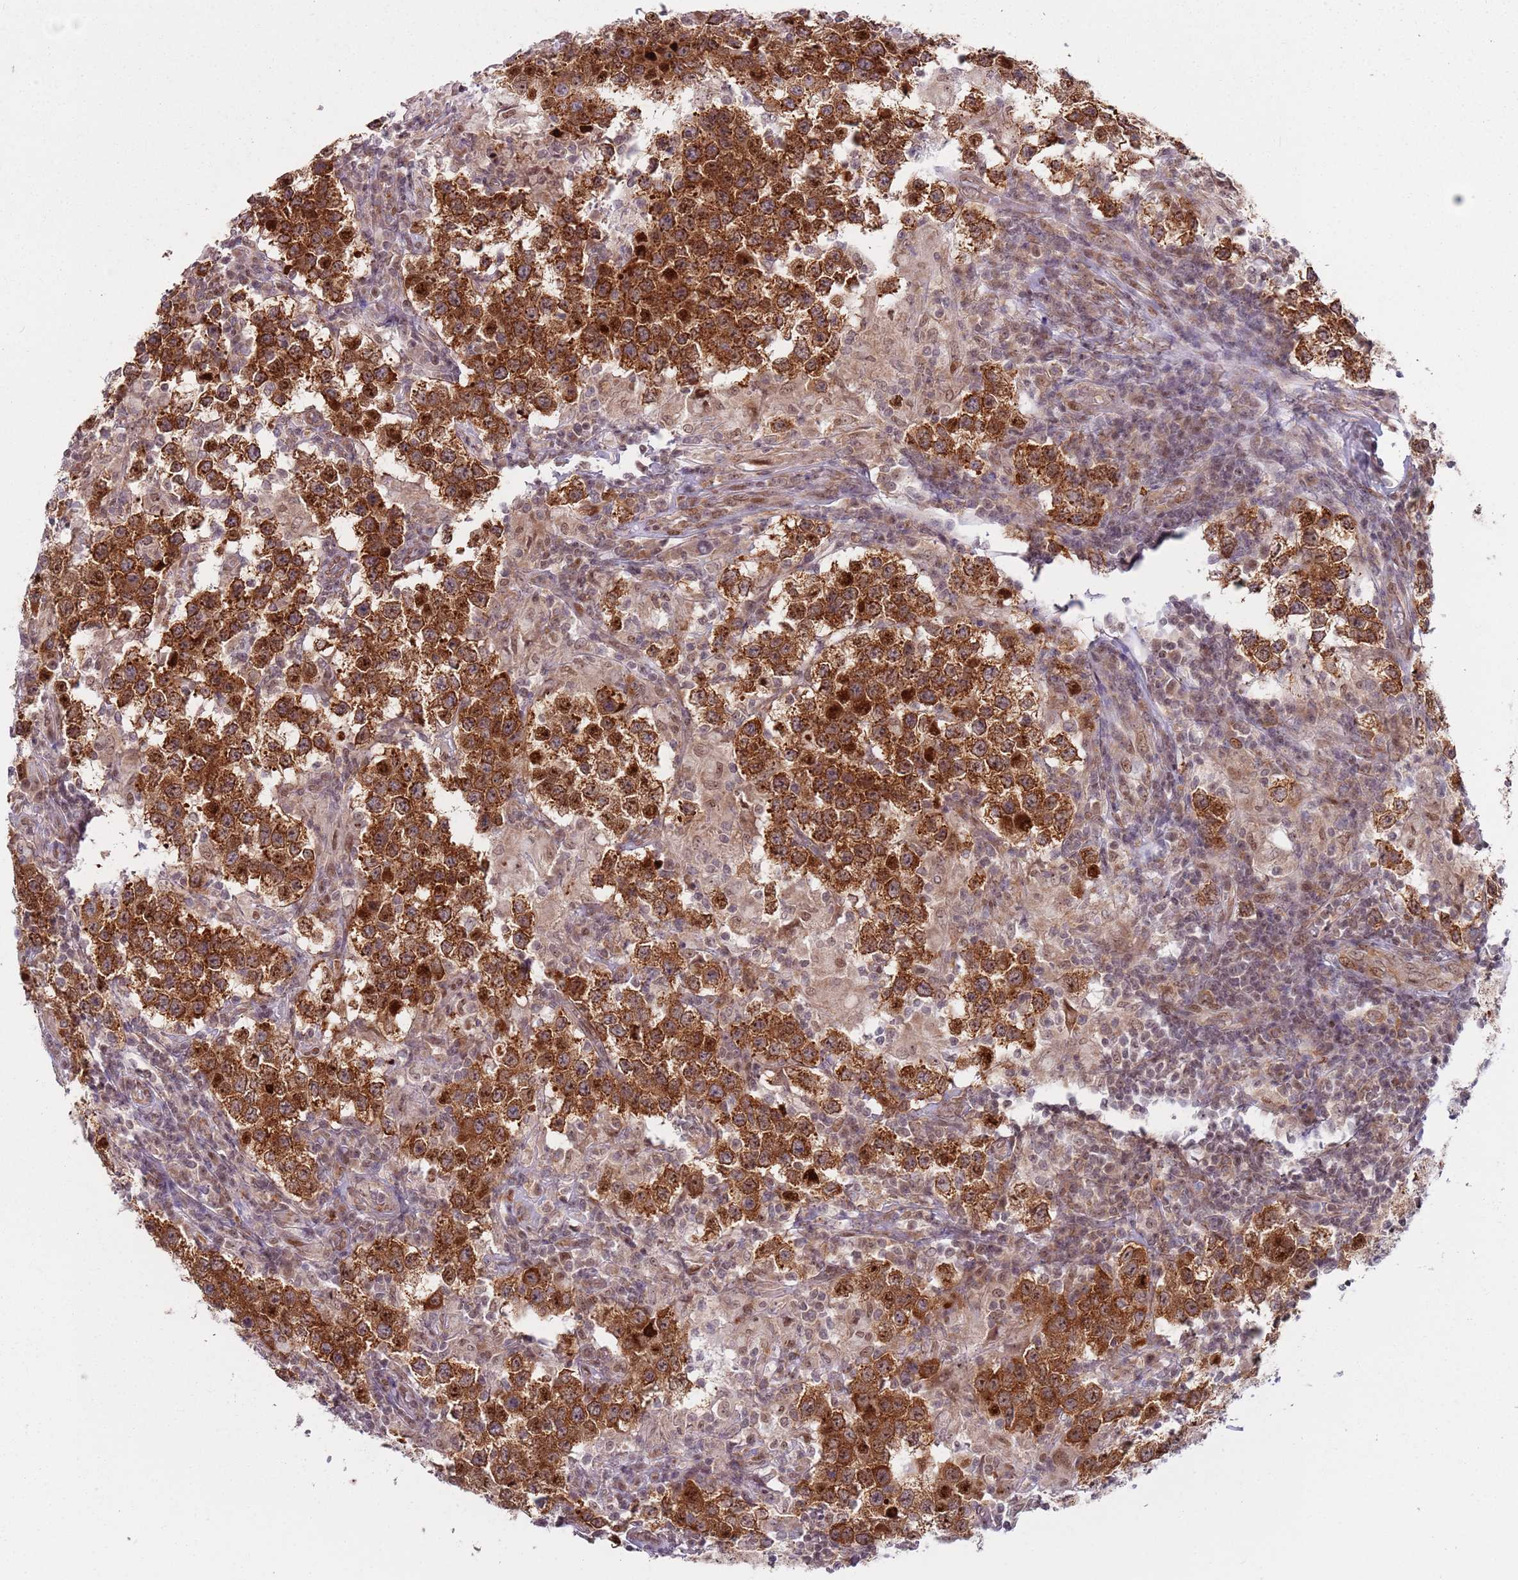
{"staining": {"intensity": "strong", "quantity": ">75%", "location": "cytoplasmic/membranous,nuclear"}, "tissue": "testis cancer", "cell_type": "Tumor cells", "image_type": "cancer", "snomed": [{"axis": "morphology", "description": "Seminoma, NOS"}, {"axis": "morphology", "description": "Carcinoma, Embryonal, NOS"}, {"axis": "topography", "description": "Testis"}], "caption": "Immunohistochemistry (IHC) photomicrograph of neoplastic tissue: testis cancer stained using immunohistochemistry (IHC) demonstrates high levels of strong protein expression localized specifically in the cytoplasmic/membranous and nuclear of tumor cells, appearing as a cytoplasmic/membranous and nuclear brown color.", "gene": "SLC25A32", "patient": {"sex": "male", "age": 41}}